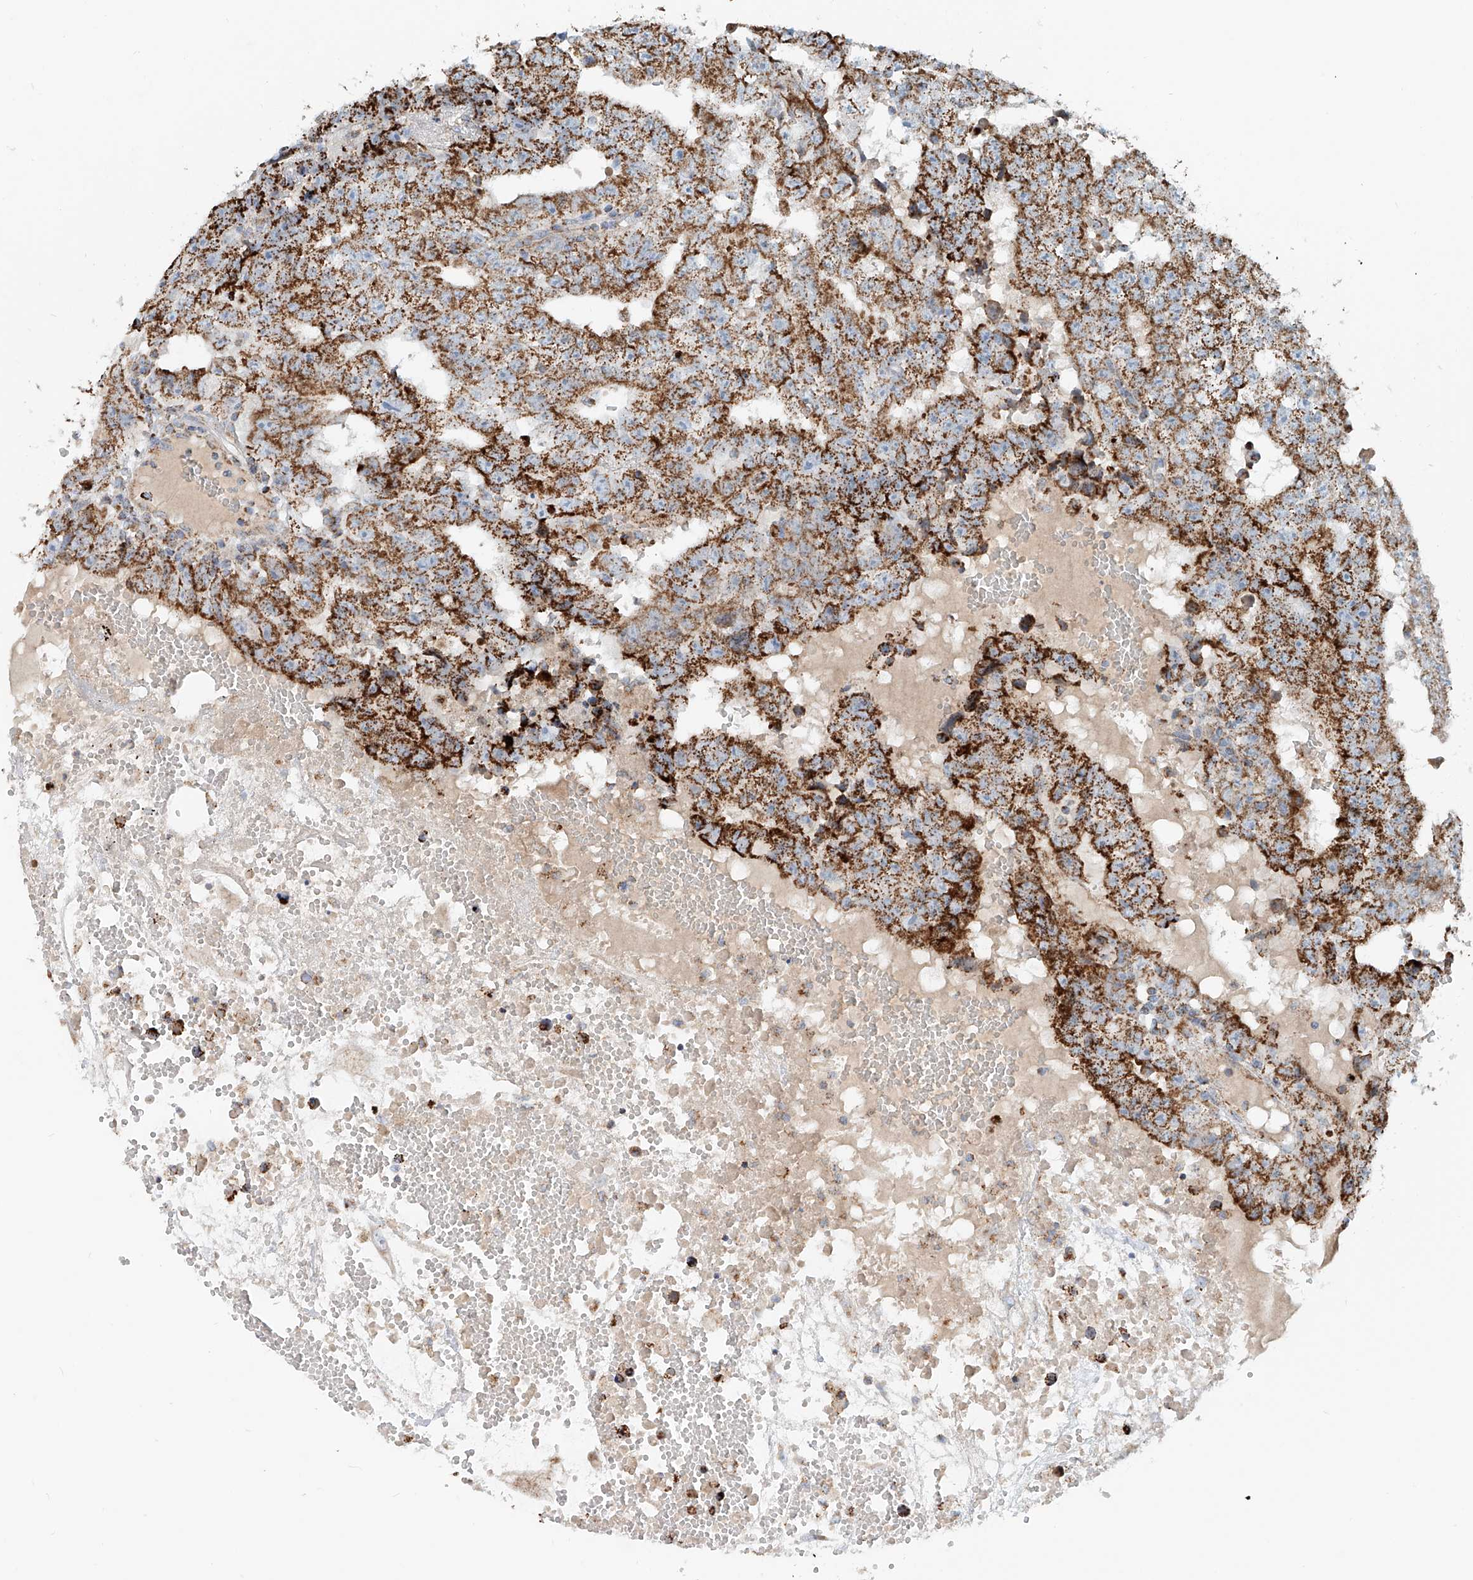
{"staining": {"intensity": "strong", "quantity": ">75%", "location": "cytoplasmic/membranous"}, "tissue": "testis cancer", "cell_type": "Tumor cells", "image_type": "cancer", "snomed": [{"axis": "morphology", "description": "Carcinoma, Embryonal, NOS"}, {"axis": "topography", "description": "Testis"}], "caption": "This is an image of IHC staining of testis embryonal carcinoma, which shows strong positivity in the cytoplasmic/membranous of tumor cells.", "gene": "CARD10", "patient": {"sex": "male", "age": 25}}